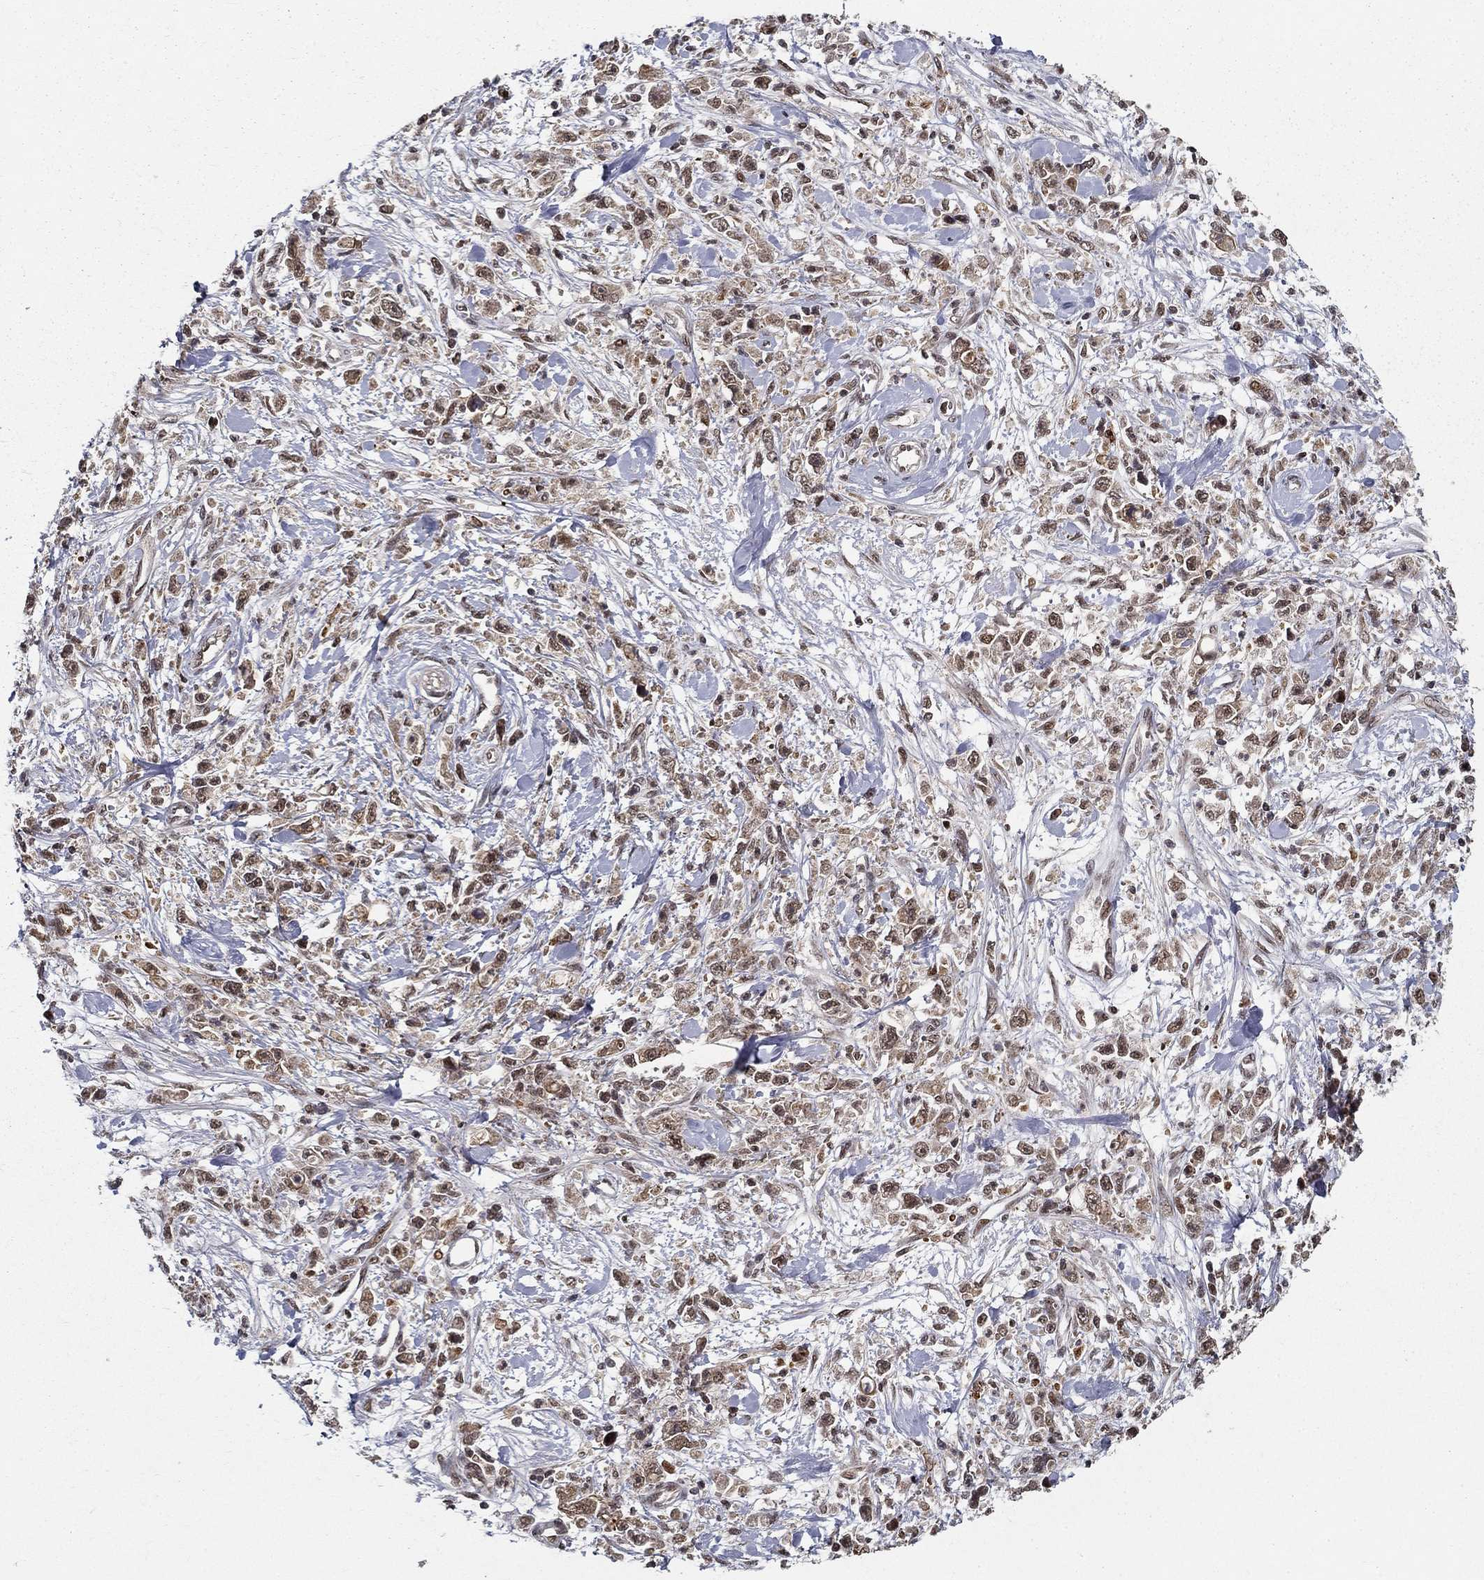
{"staining": {"intensity": "moderate", "quantity": "25%-75%", "location": "nuclear"}, "tissue": "stomach cancer", "cell_type": "Tumor cells", "image_type": "cancer", "snomed": [{"axis": "morphology", "description": "Adenocarcinoma, NOS"}, {"axis": "topography", "description": "Stomach"}], "caption": "Adenocarcinoma (stomach) tissue exhibits moderate nuclear positivity in about 25%-75% of tumor cells The staining was performed using DAB to visualize the protein expression in brown, while the nuclei were stained in blue with hematoxylin (Magnification: 20x).", "gene": "CDCA7L", "patient": {"sex": "female", "age": 59}}